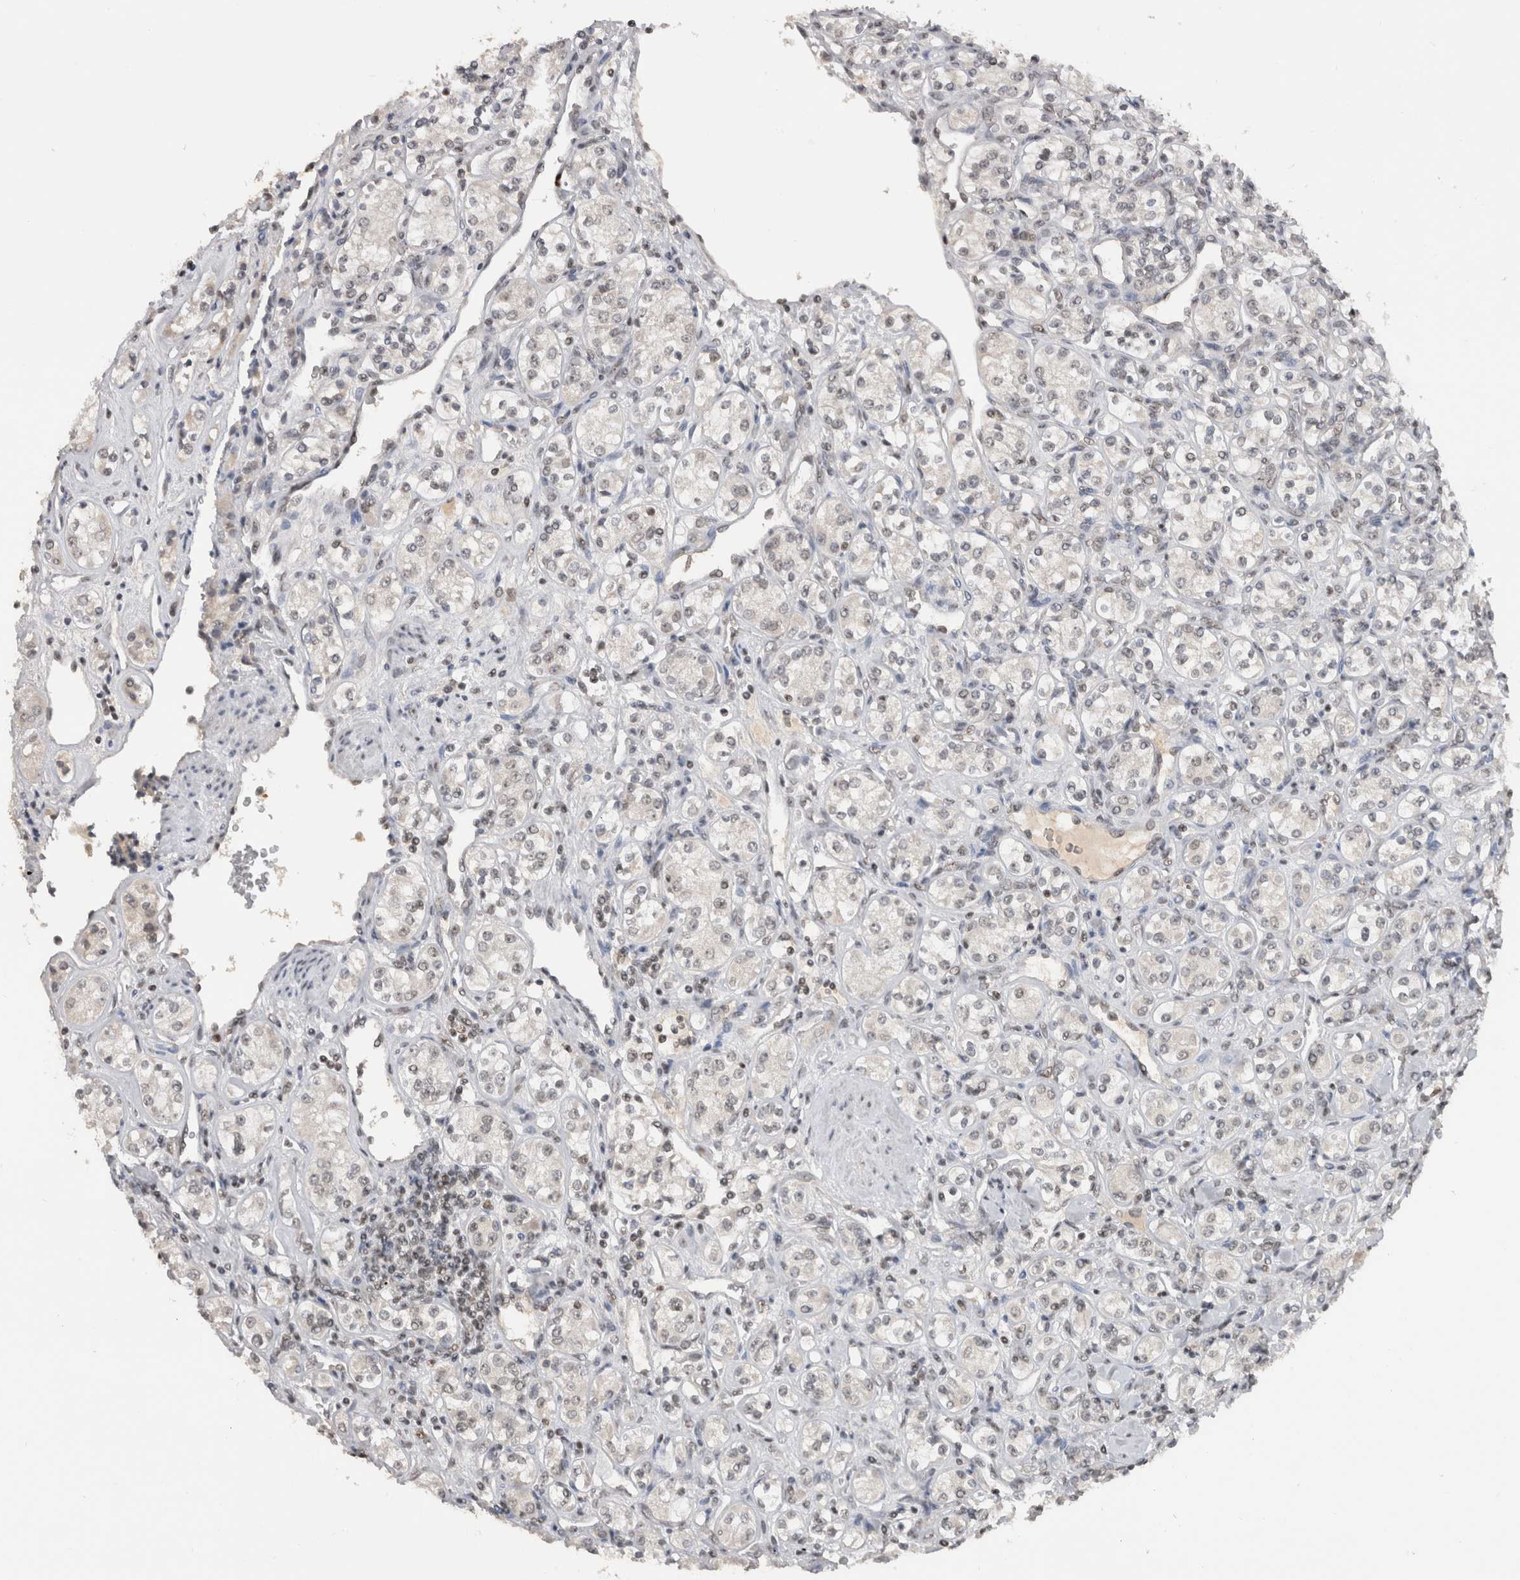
{"staining": {"intensity": "negative", "quantity": "none", "location": "none"}, "tissue": "renal cancer", "cell_type": "Tumor cells", "image_type": "cancer", "snomed": [{"axis": "morphology", "description": "Adenocarcinoma, NOS"}, {"axis": "topography", "description": "Kidney"}], "caption": "Micrograph shows no significant protein staining in tumor cells of renal cancer (adenocarcinoma). The staining was performed using DAB (3,3'-diaminobenzidine) to visualize the protein expression in brown, while the nuclei were stained in blue with hematoxylin (Magnification: 20x).", "gene": "DAXX", "patient": {"sex": "male", "age": 77}}